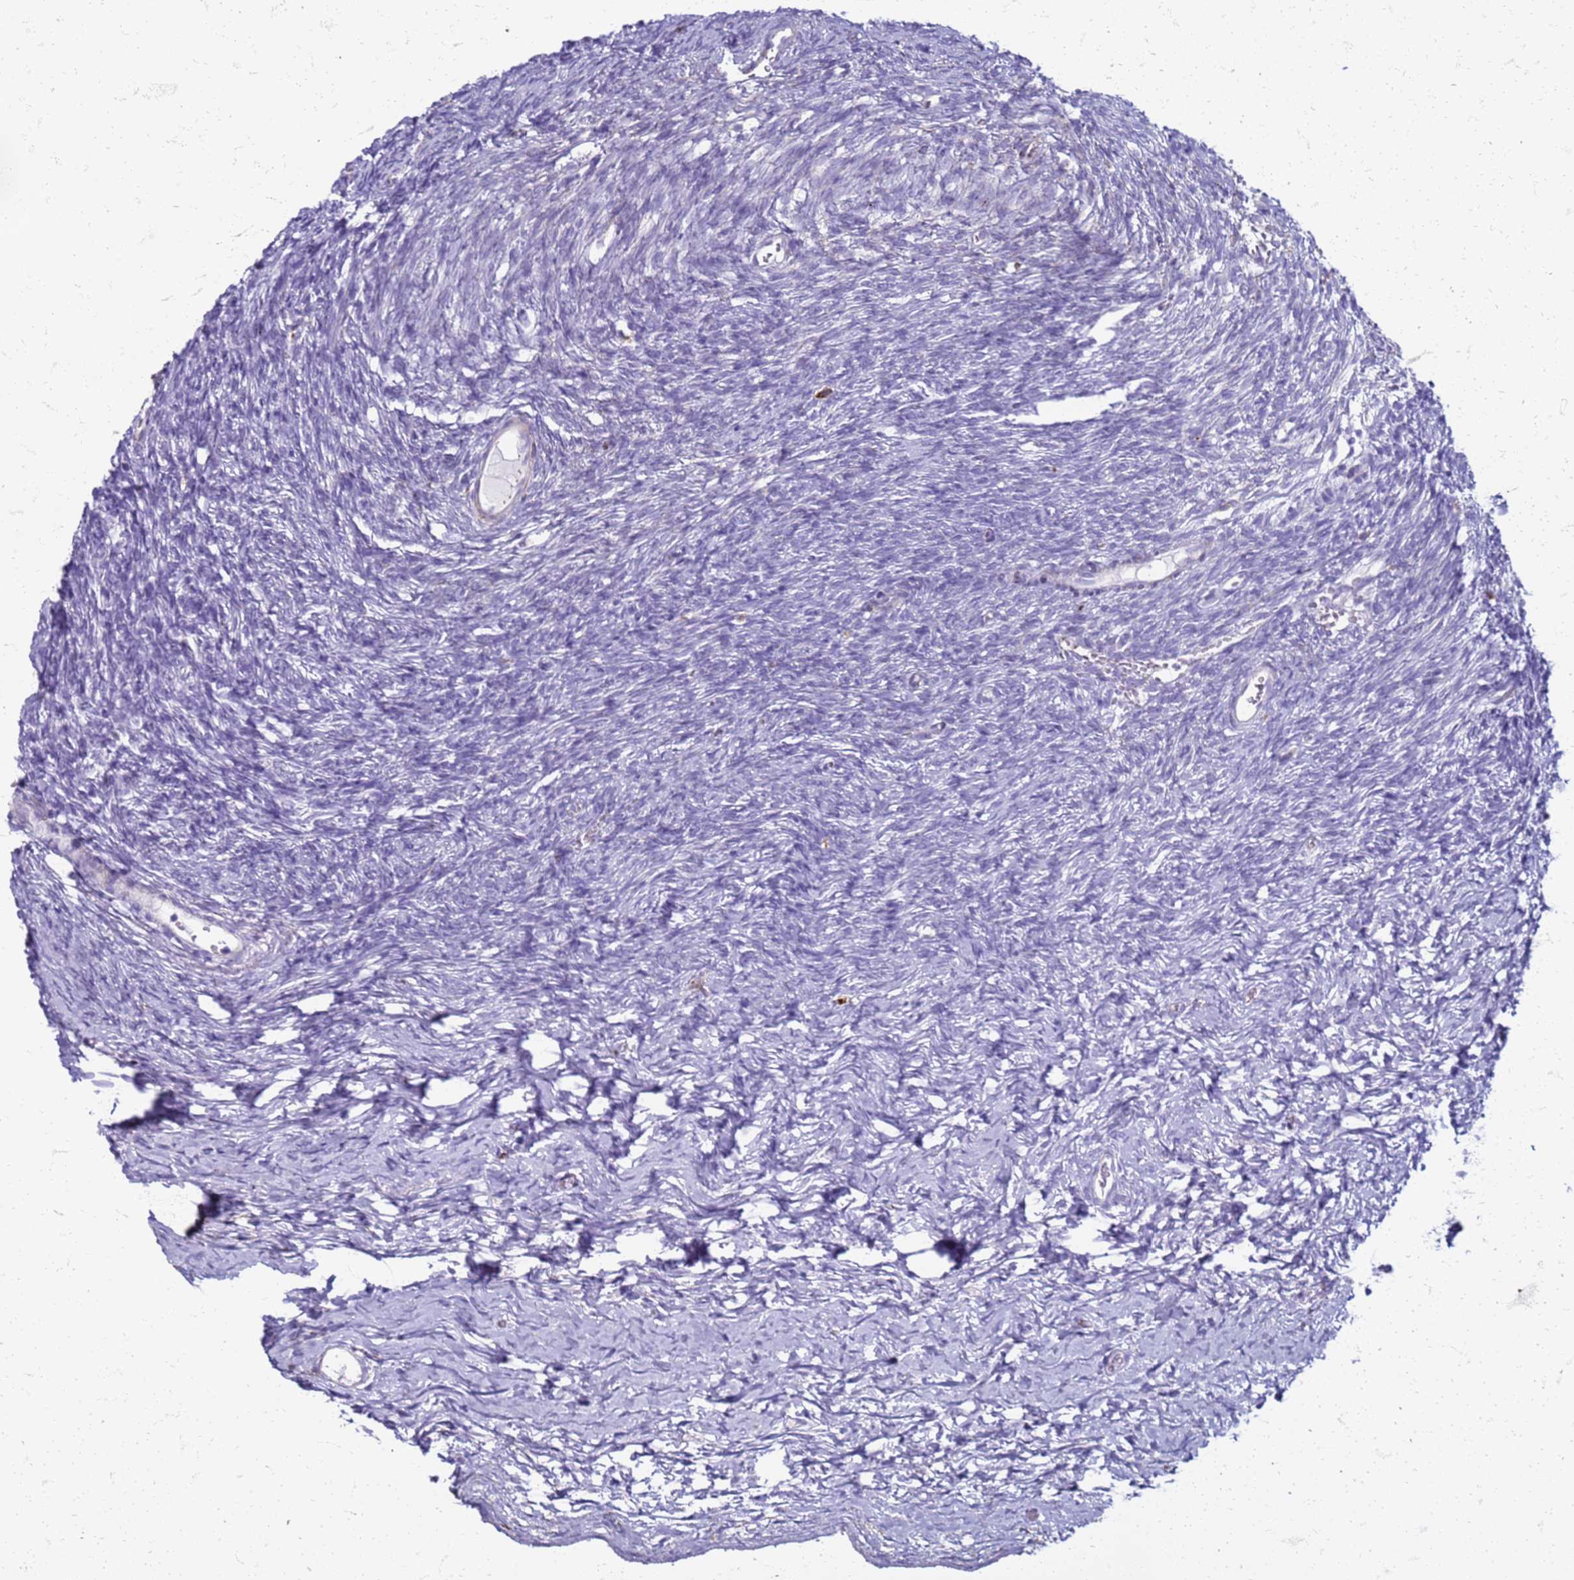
{"staining": {"intensity": "negative", "quantity": "none", "location": "none"}, "tissue": "ovary", "cell_type": "Ovarian stroma cells", "image_type": "normal", "snomed": [{"axis": "morphology", "description": "Normal tissue, NOS"}, {"axis": "topography", "description": "Ovary"}], "caption": "Normal ovary was stained to show a protein in brown. There is no significant positivity in ovarian stroma cells.", "gene": "PDK3", "patient": {"sex": "female", "age": 39}}